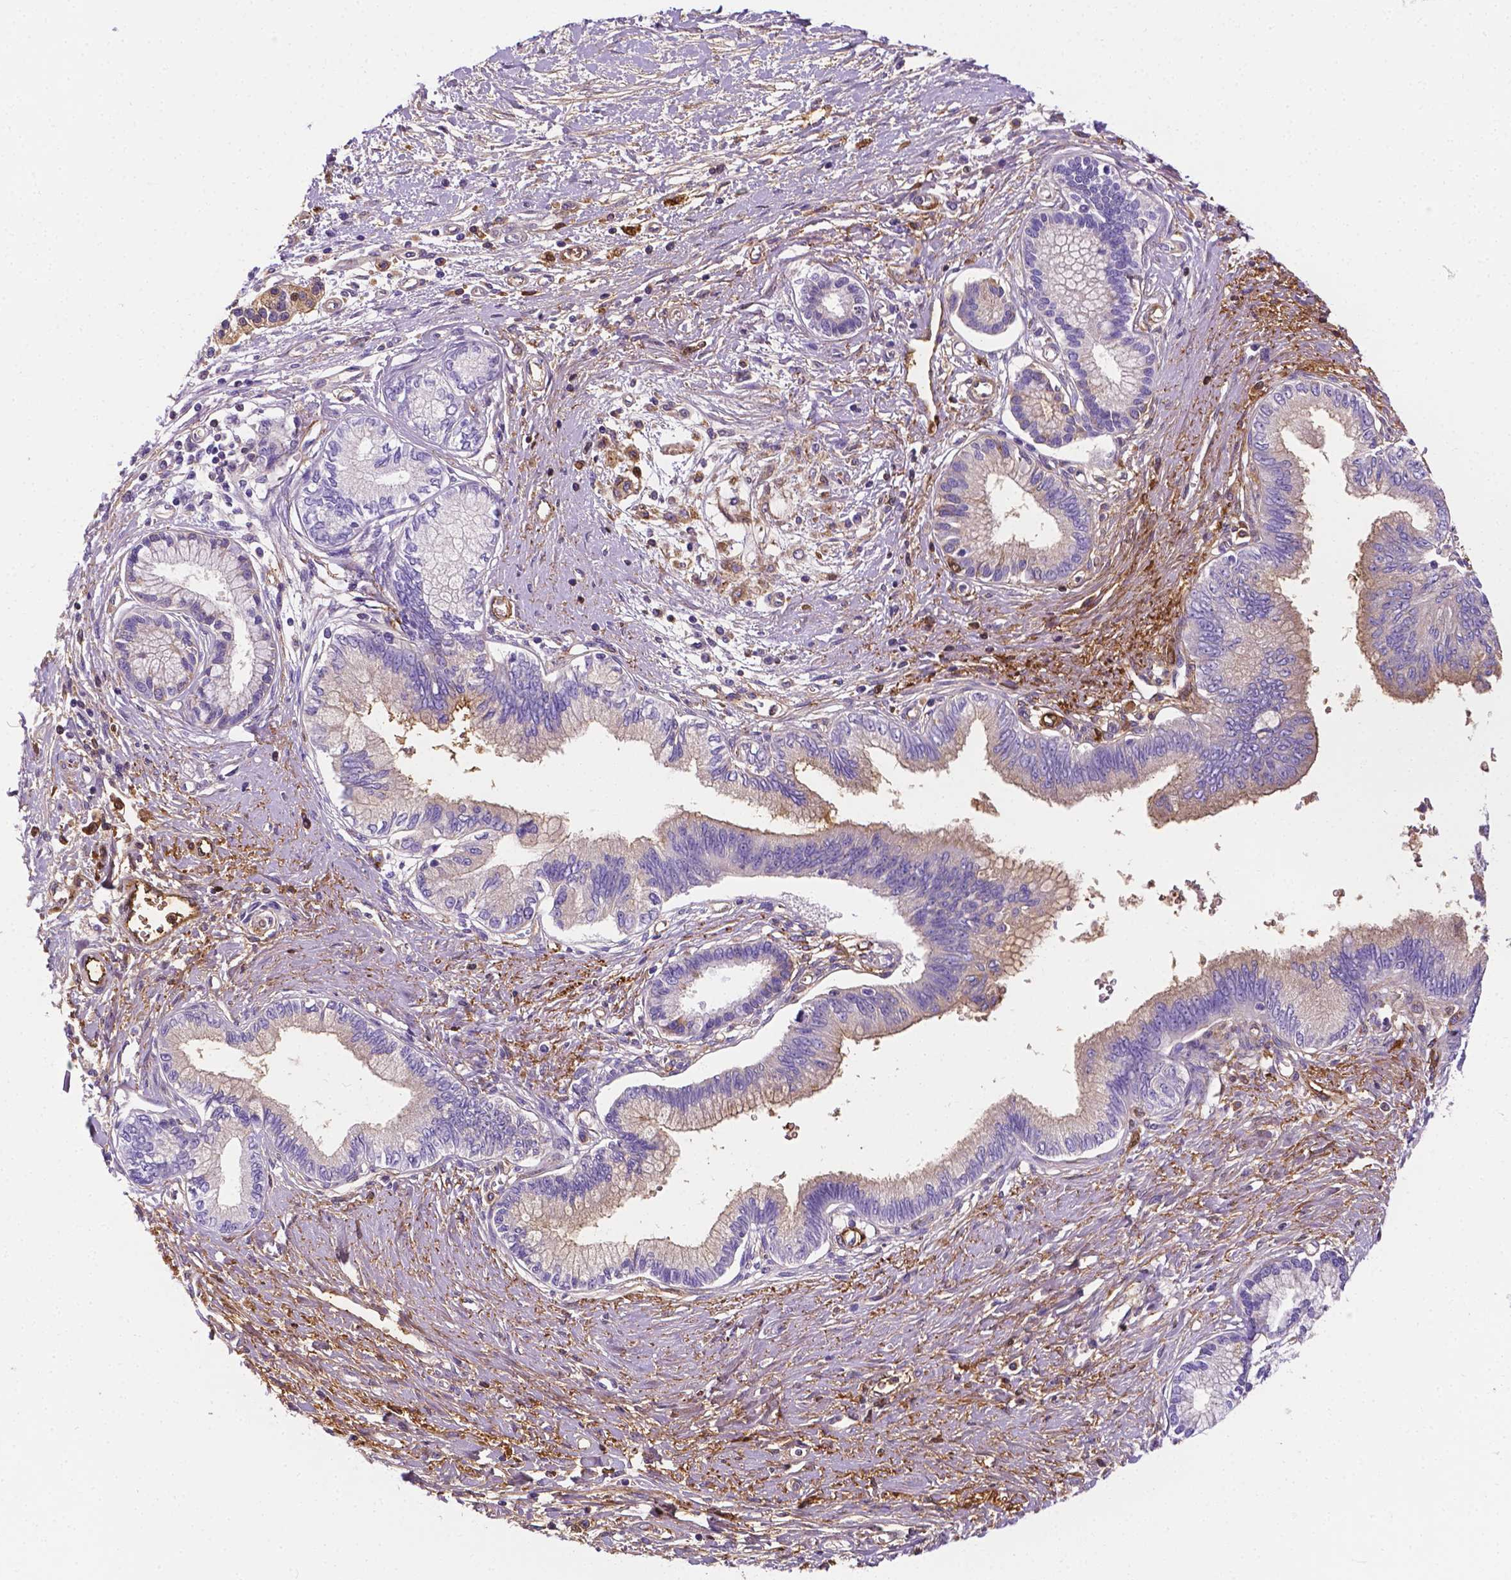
{"staining": {"intensity": "weak", "quantity": "<25%", "location": "cytoplasmic/membranous"}, "tissue": "pancreatic cancer", "cell_type": "Tumor cells", "image_type": "cancer", "snomed": [{"axis": "morphology", "description": "Adenocarcinoma, NOS"}, {"axis": "topography", "description": "Pancreas"}], "caption": "Pancreatic adenocarcinoma stained for a protein using IHC demonstrates no positivity tumor cells.", "gene": "APOE", "patient": {"sex": "female", "age": 77}}